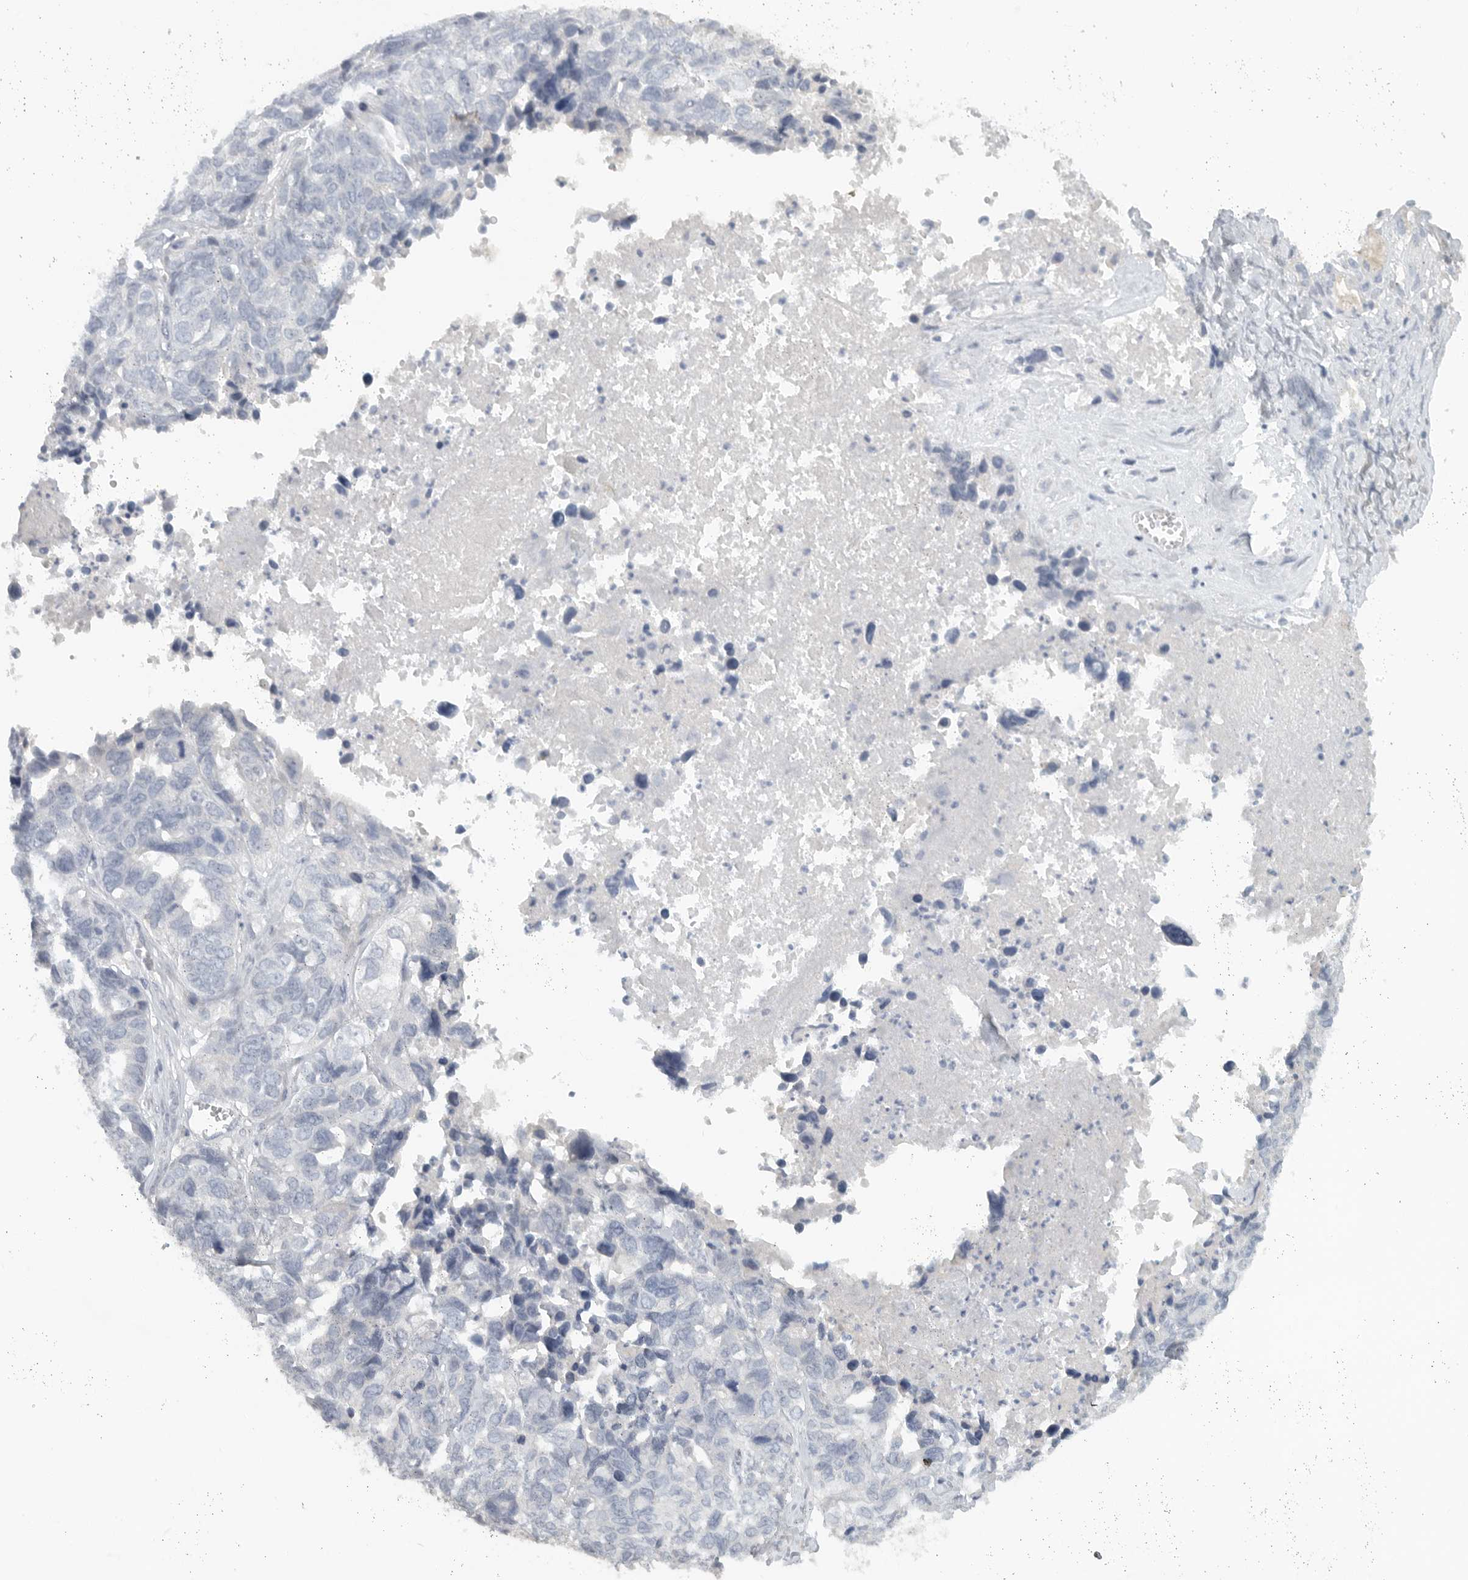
{"staining": {"intensity": "negative", "quantity": "none", "location": "none"}, "tissue": "ovarian cancer", "cell_type": "Tumor cells", "image_type": "cancer", "snomed": [{"axis": "morphology", "description": "Cystadenocarcinoma, serous, NOS"}, {"axis": "topography", "description": "Ovary"}], "caption": "Ovarian cancer was stained to show a protein in brown. There is no significant positivity in tumor cells.", "gene": "PAM", "patient": {"sex": "female", "age": 79}}